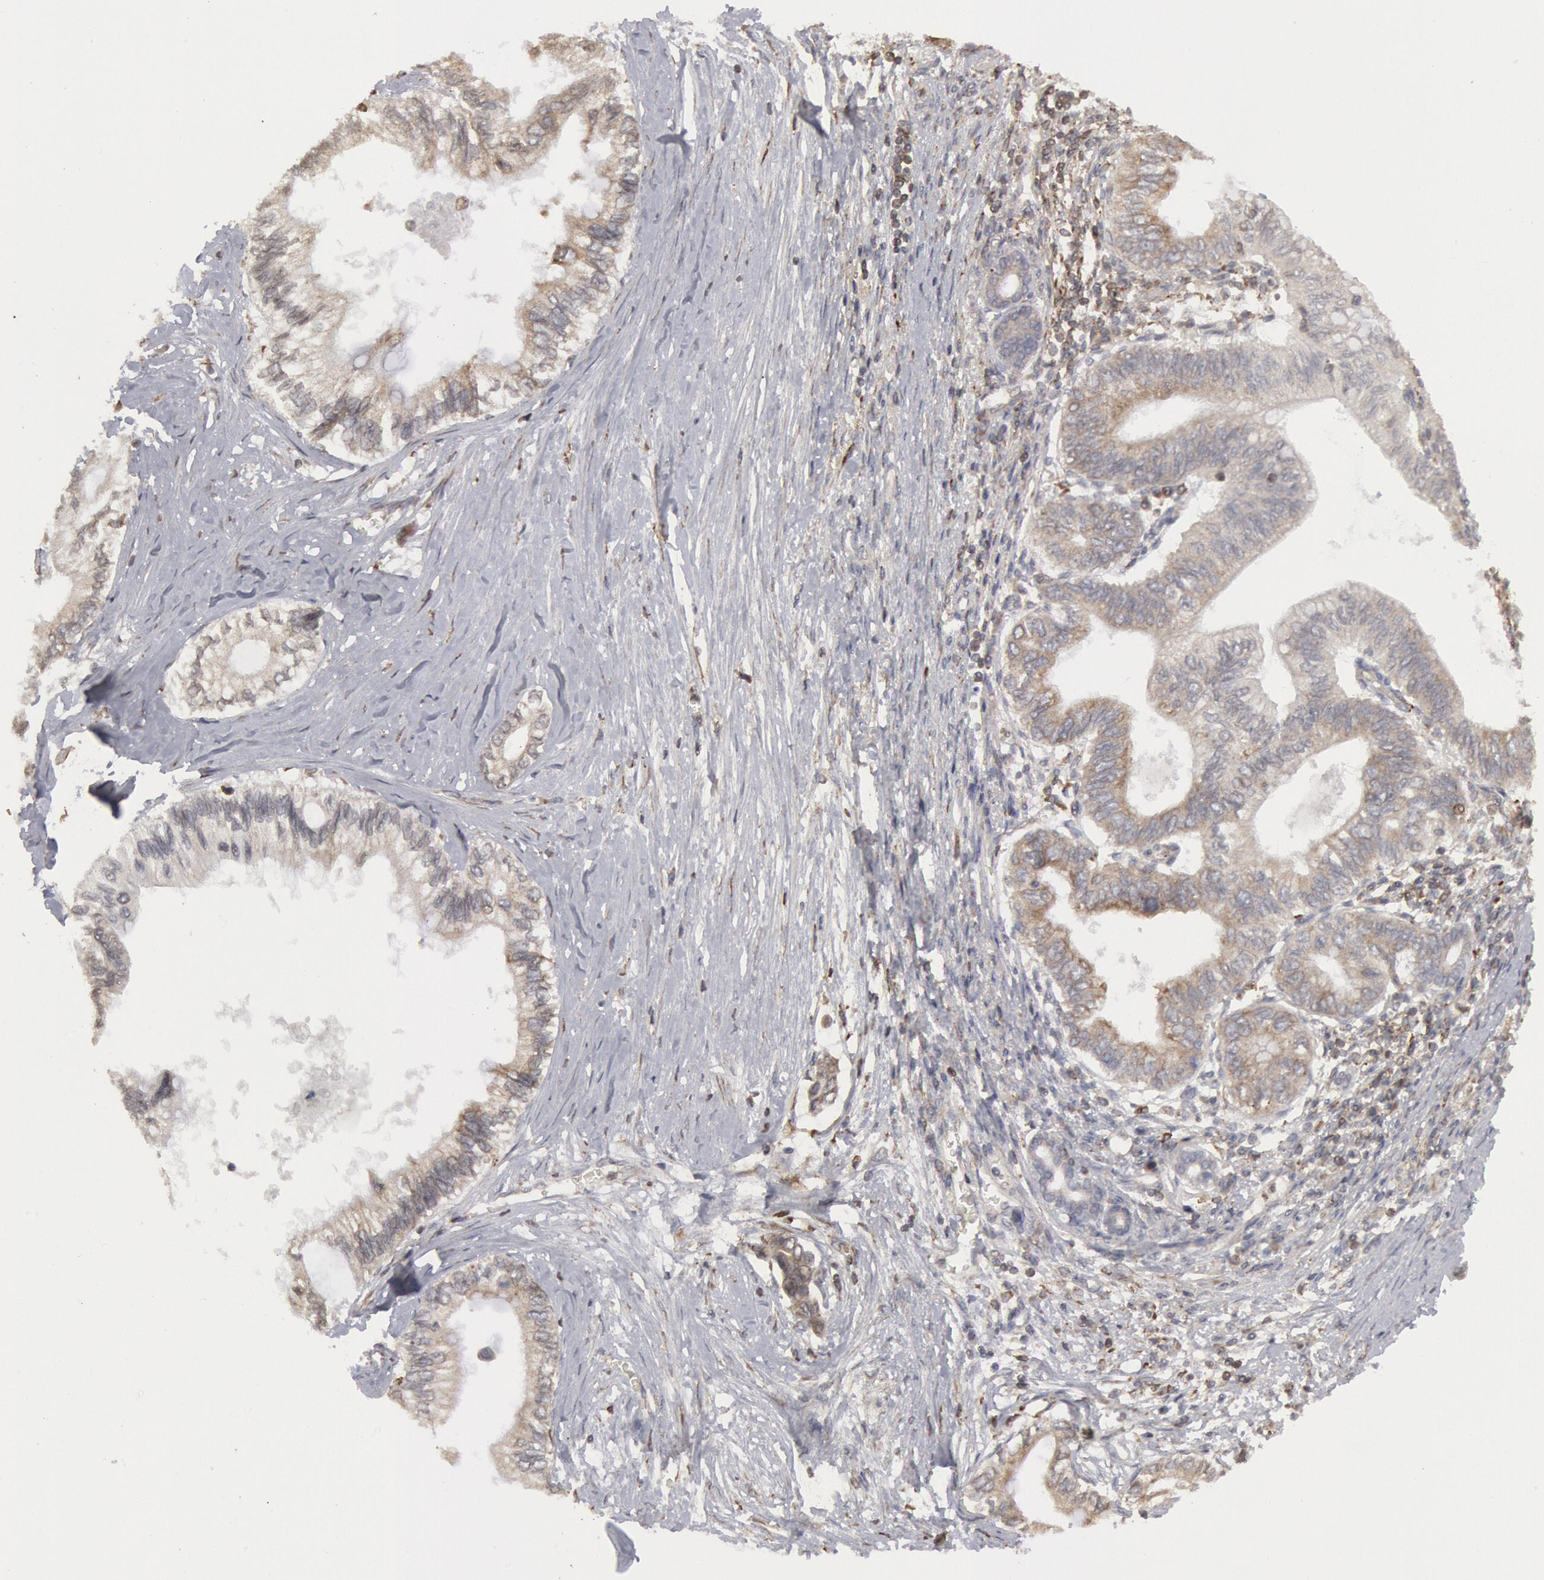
{"staining": {"intensity": "negative", "quantity": "none", "location": "none"}, "tissue": "pancreatic cancer", "cell_type": "Tumor cells", "image_type": "cancer", "snomed": [{"axis": "morphology", "description": "Adenocarcinoma, NOS"}, {"axis": "topography", "description": "Pancreas"}], "caption": "There is no significant positivity in tumor cells of adenocarcinoma (pancreatic).", "gene": "OSBPL8", "patient": {"sex": "female", "age": 66}}